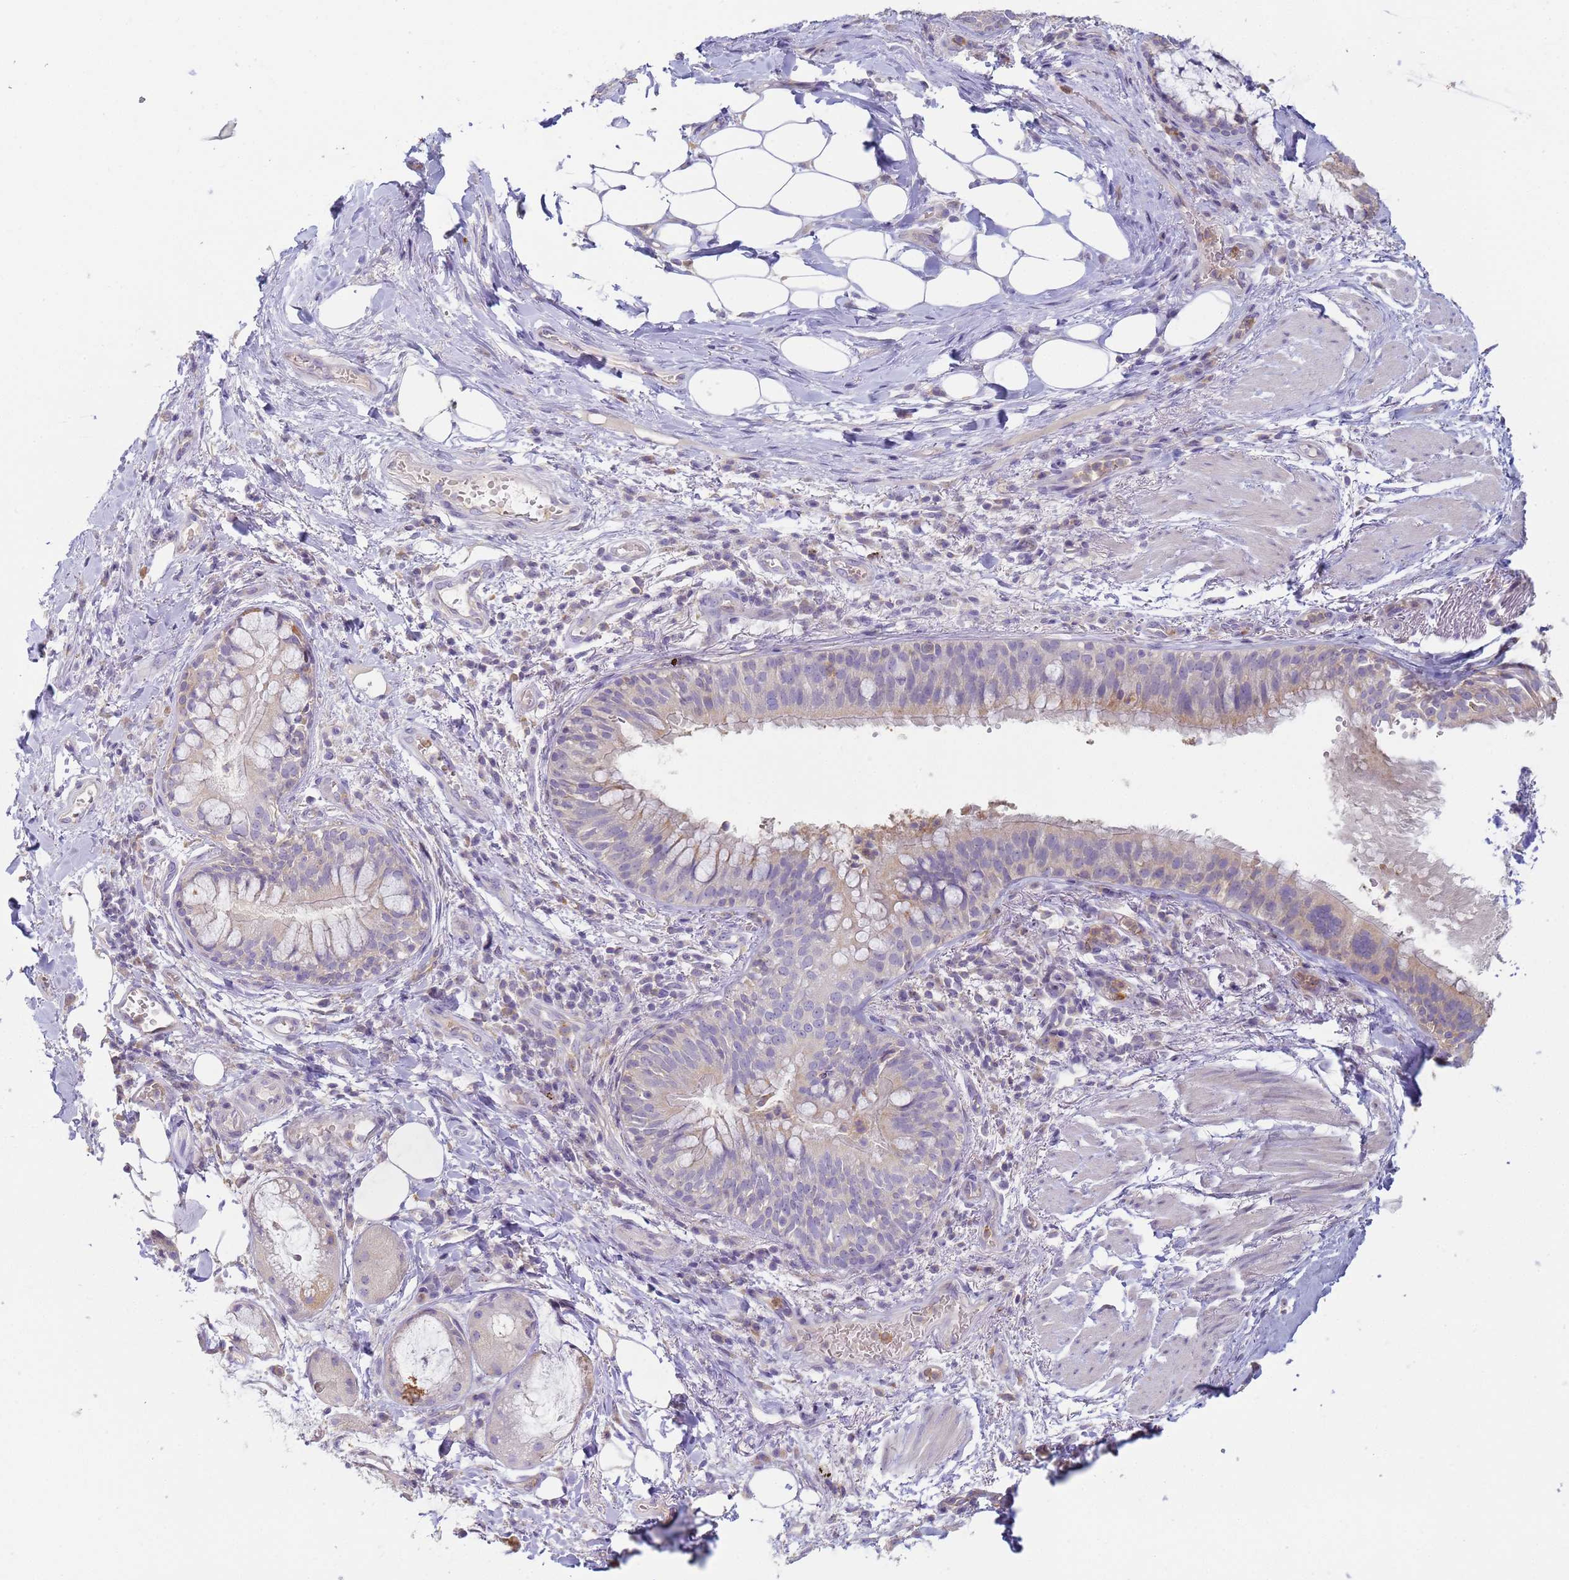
{"staining": {"intensity": "negative", "quantity": "none", "location": "none"}, "tissue": "adipose tissue", "cell_type": "Adipocytes", "image_type": "normal", "snomed": [{"axis": "morphology", "description": "Normal tissue, NOS"}, {"axis": "topography", "description": "Lymph node"}, {"axis": "topography", "description": "Cartilage tissue"}, {"axis": "topography", "description": "Bronchus"}], "caption": "A high-resolution photomicrograph shows immunohistochemistry staining of unremarkable adipose tissue, which displays no significant positivity in adipocytes. The staining was performed using DAB to visualize the protein expression in brown, while the nuclei were stained in blue with hematoxylin (Magnification: 20x).", "gene": "CR1", "patient": {"sex": "male", "age": 63}}